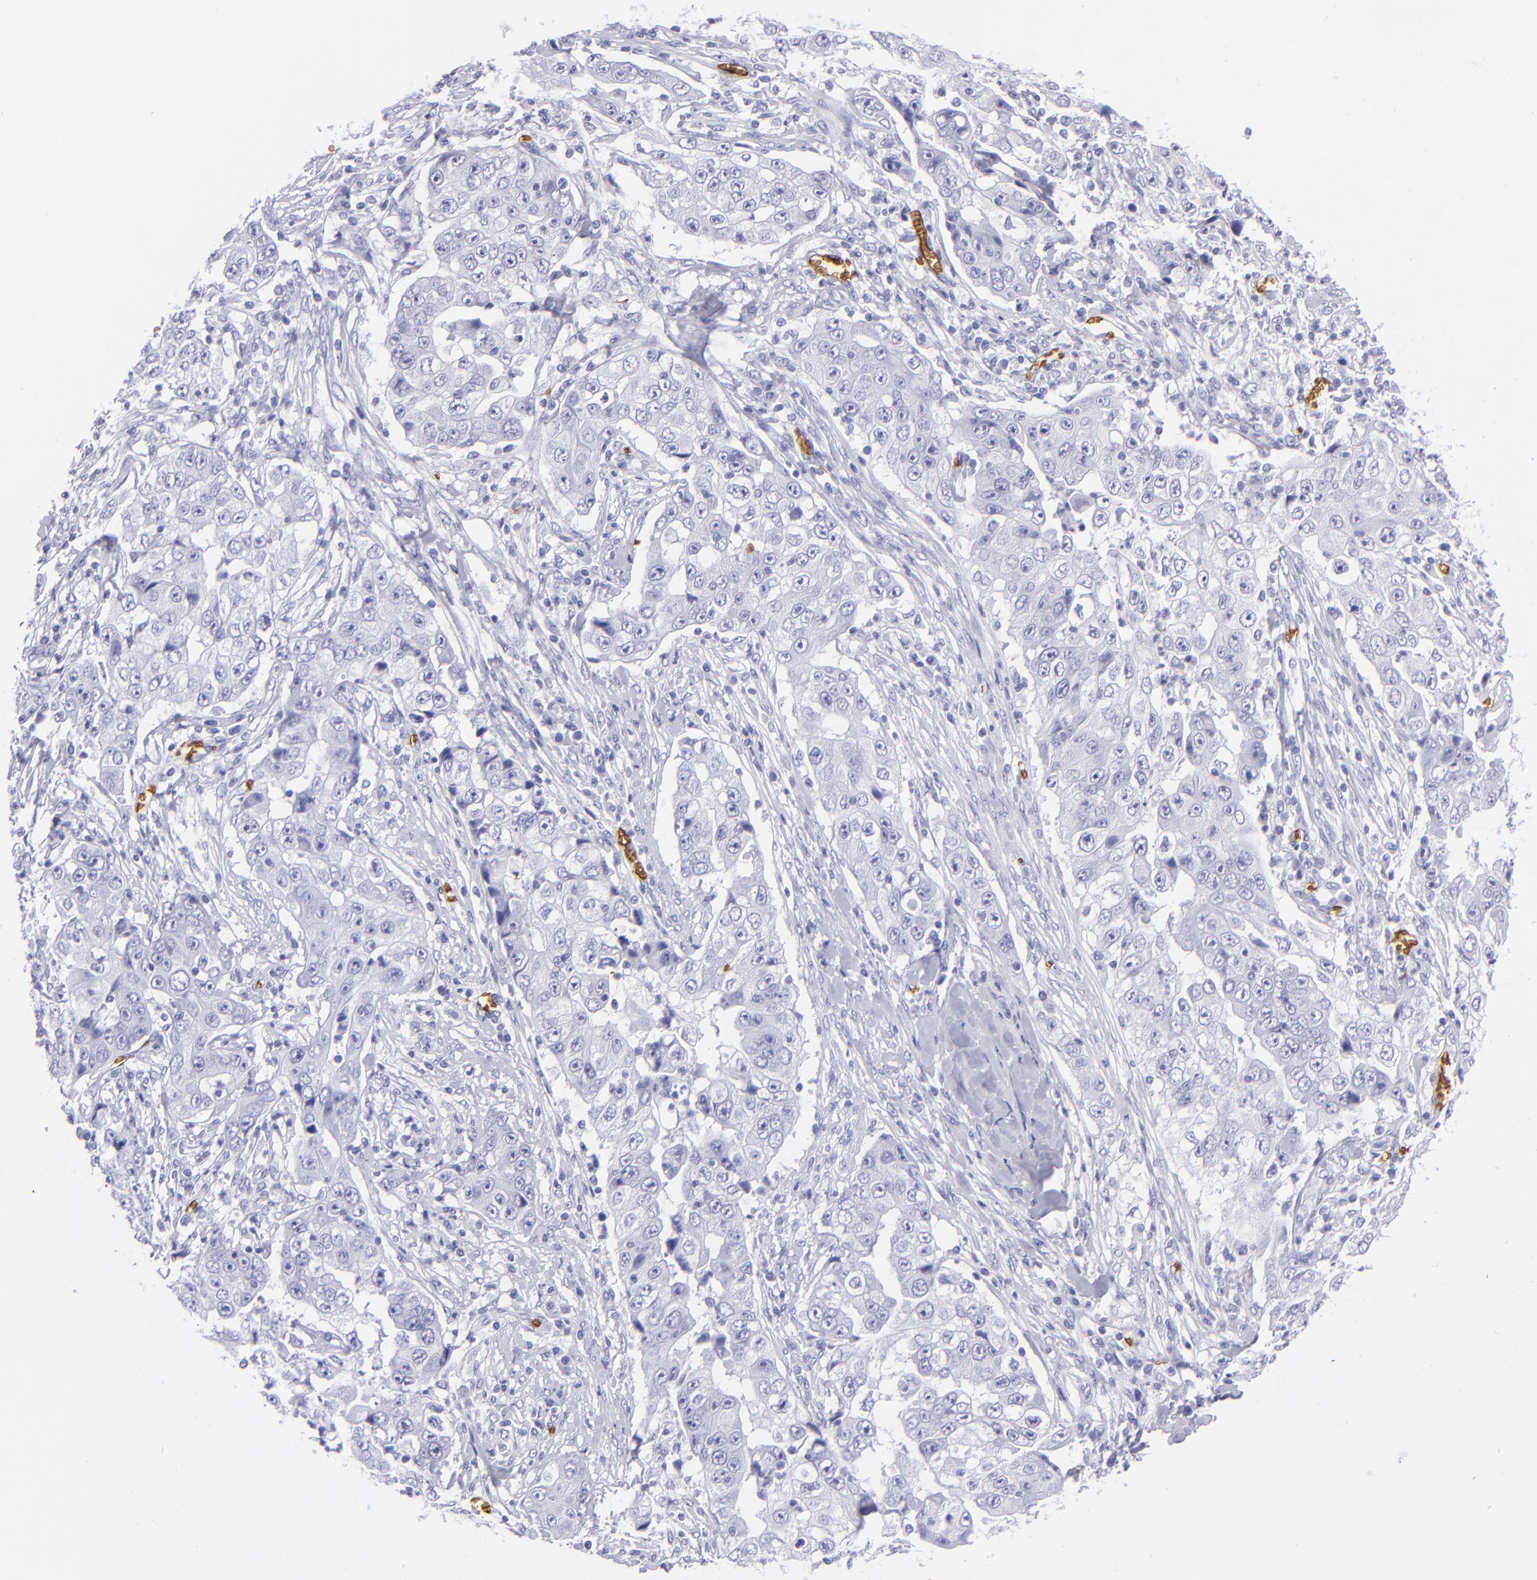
{"staining": {"intensity": "negative", "quantity": "none", "location": "none"}, "tissue": "lung cancer", "cell_type": "Tumor cells", "image_type": "cancer", "snomed": [{"axis": "morphology", "description": "Squamous cell carcinoma, NOS"}, {"axis": "topography", "description": "Lung"}], "caption": "Tumor cells are negative for protein expression in human squamous cell carcinoma (lung).", "gene": "GYPA", "patient": {"sex": "male", "age": 64}}